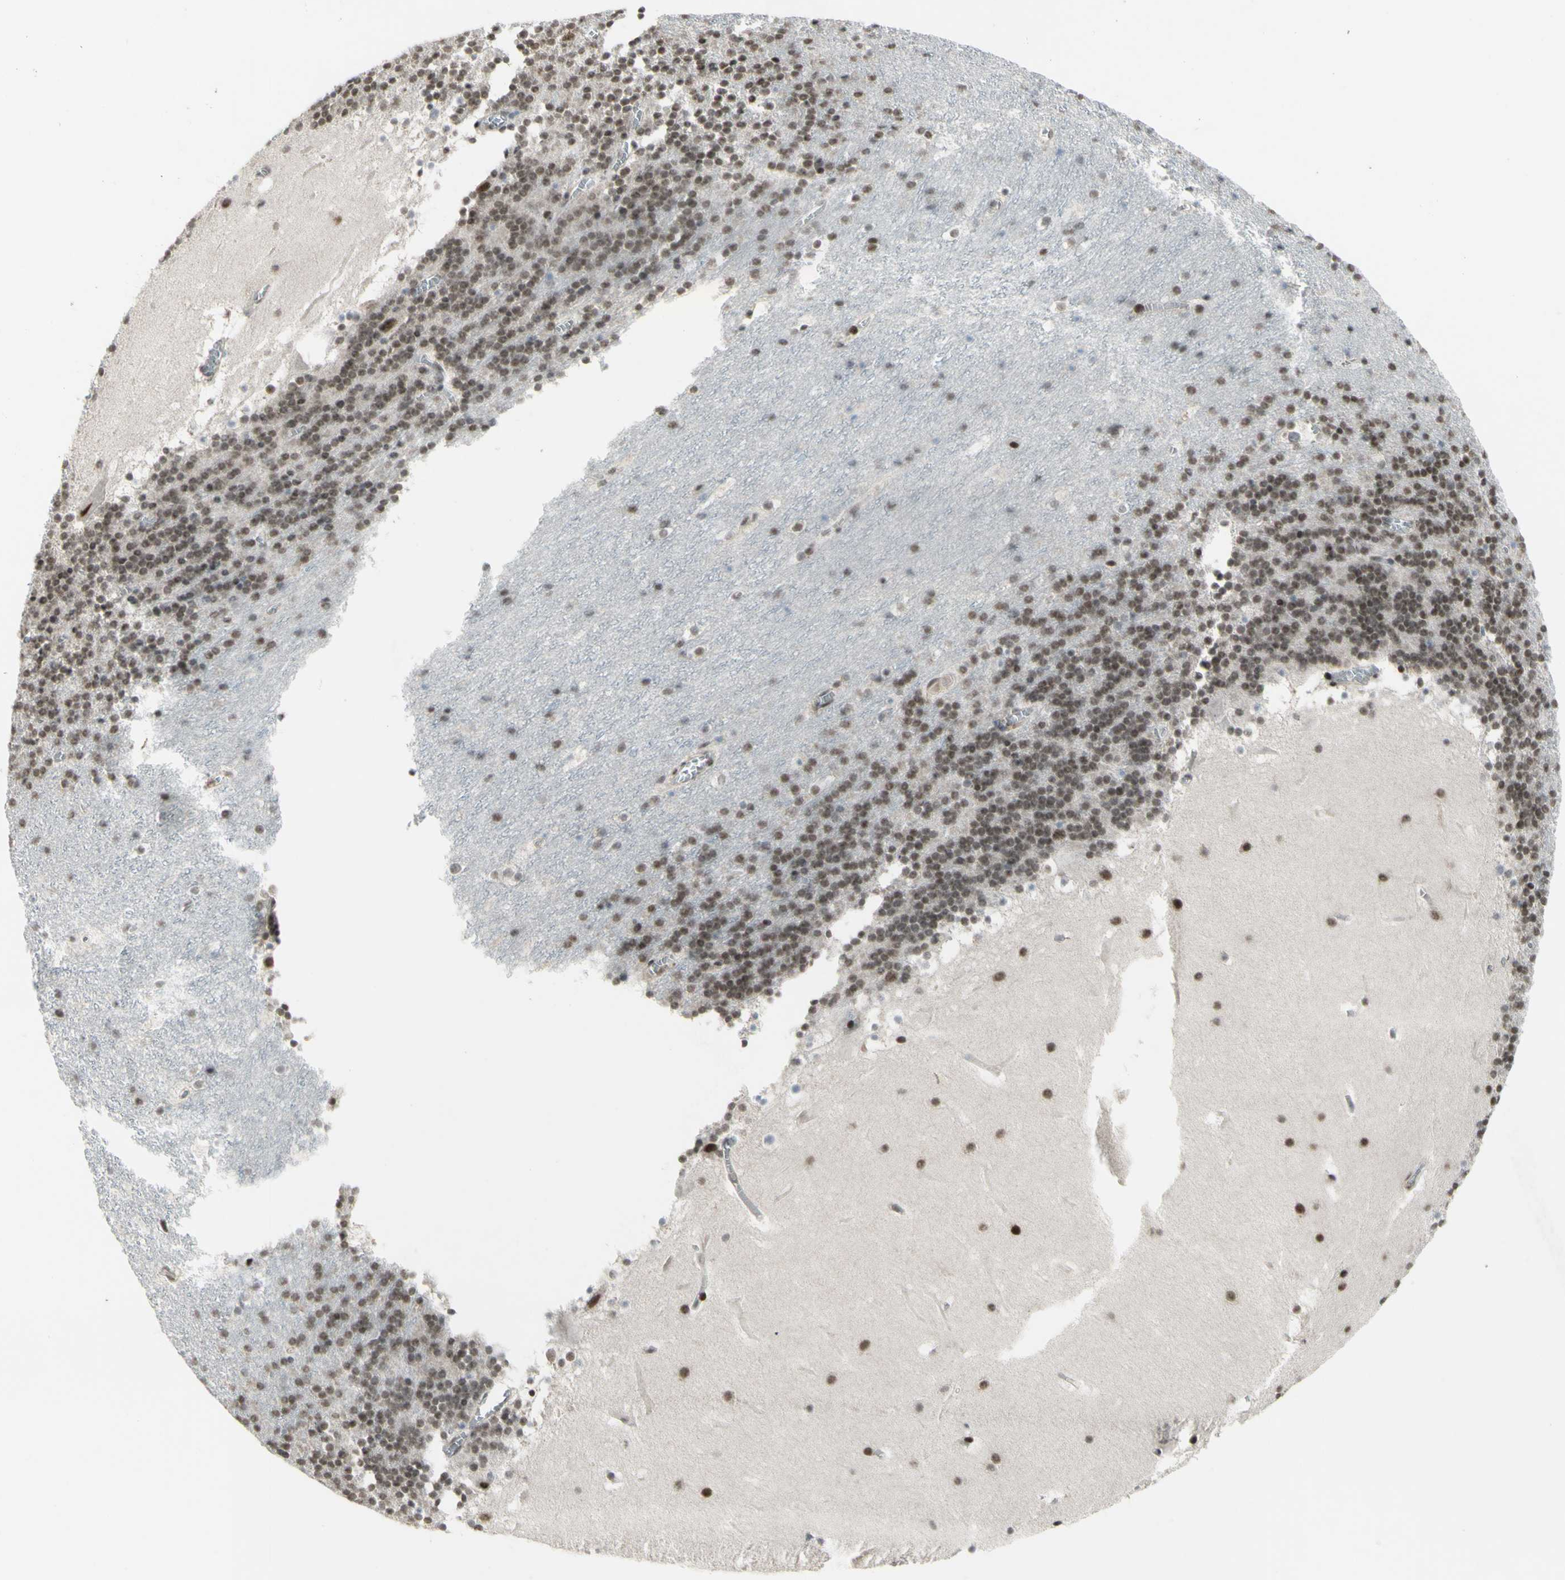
{"staining": {"intensity": "moderate", "quantity": "25%-75%", "location": "nuclear"}, "tissue": "cerebellum", "cell_type": "Cells in granular layer", "image_type": "normal", "snomed": [{"axis": "morphology", "description": "Normal tissue, NOS"}, {"axis": "topography", "description": "Cerebellum"}], "caption": "A micrograph of human cerebellum stained for a protein demonstrates moderate nuclear brown staining in cells in granular layer. (Brightfield microscopy of DAB IHC at high magnification).", "gene": "SUPT6H", "patient": {"sex": "male", "age": 45}}